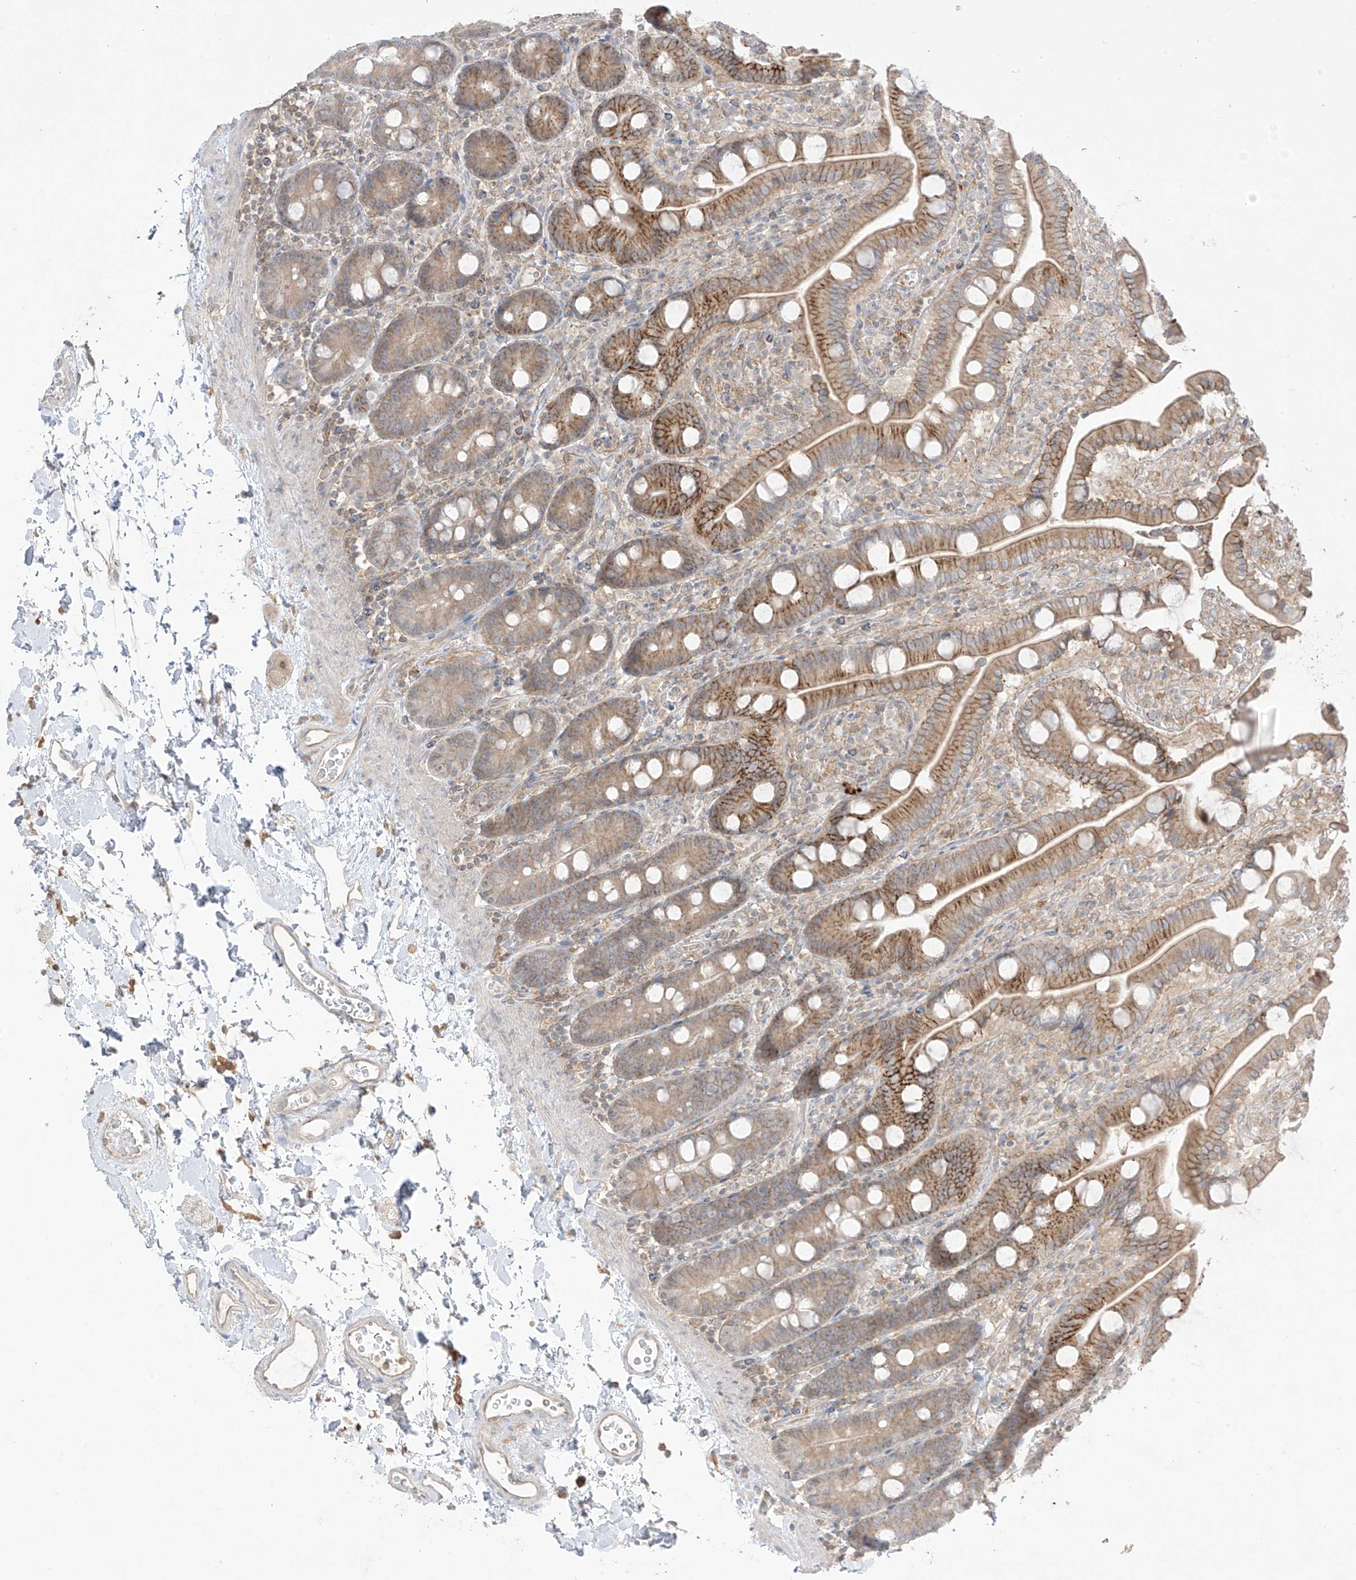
{"staining": {"intensity": "moderate", "quantity": "25%-75%", "location": "cytoplasmic/membranous"}, "tissue": "duodenum", "cell_type": "Glandular cells", "image_type": "normal", "snomed": [{"axis": "morphology", "description": "Normal tissue, NOS"}, {"axis": "topography", "description": "Duodenum"}], "caption": "Immunohistochemistry histopathology image of normal duodenum: human duodenum stained using immunohistochemistry reveals medium levels of moderate protein expression localized specifically in the cytoplasmic/membranous of glandular cells, appearing as a cytoplasmic/membranous brown color.", "gene": "ANGEL2", "patient": {"sex": "male", "age": 55}}